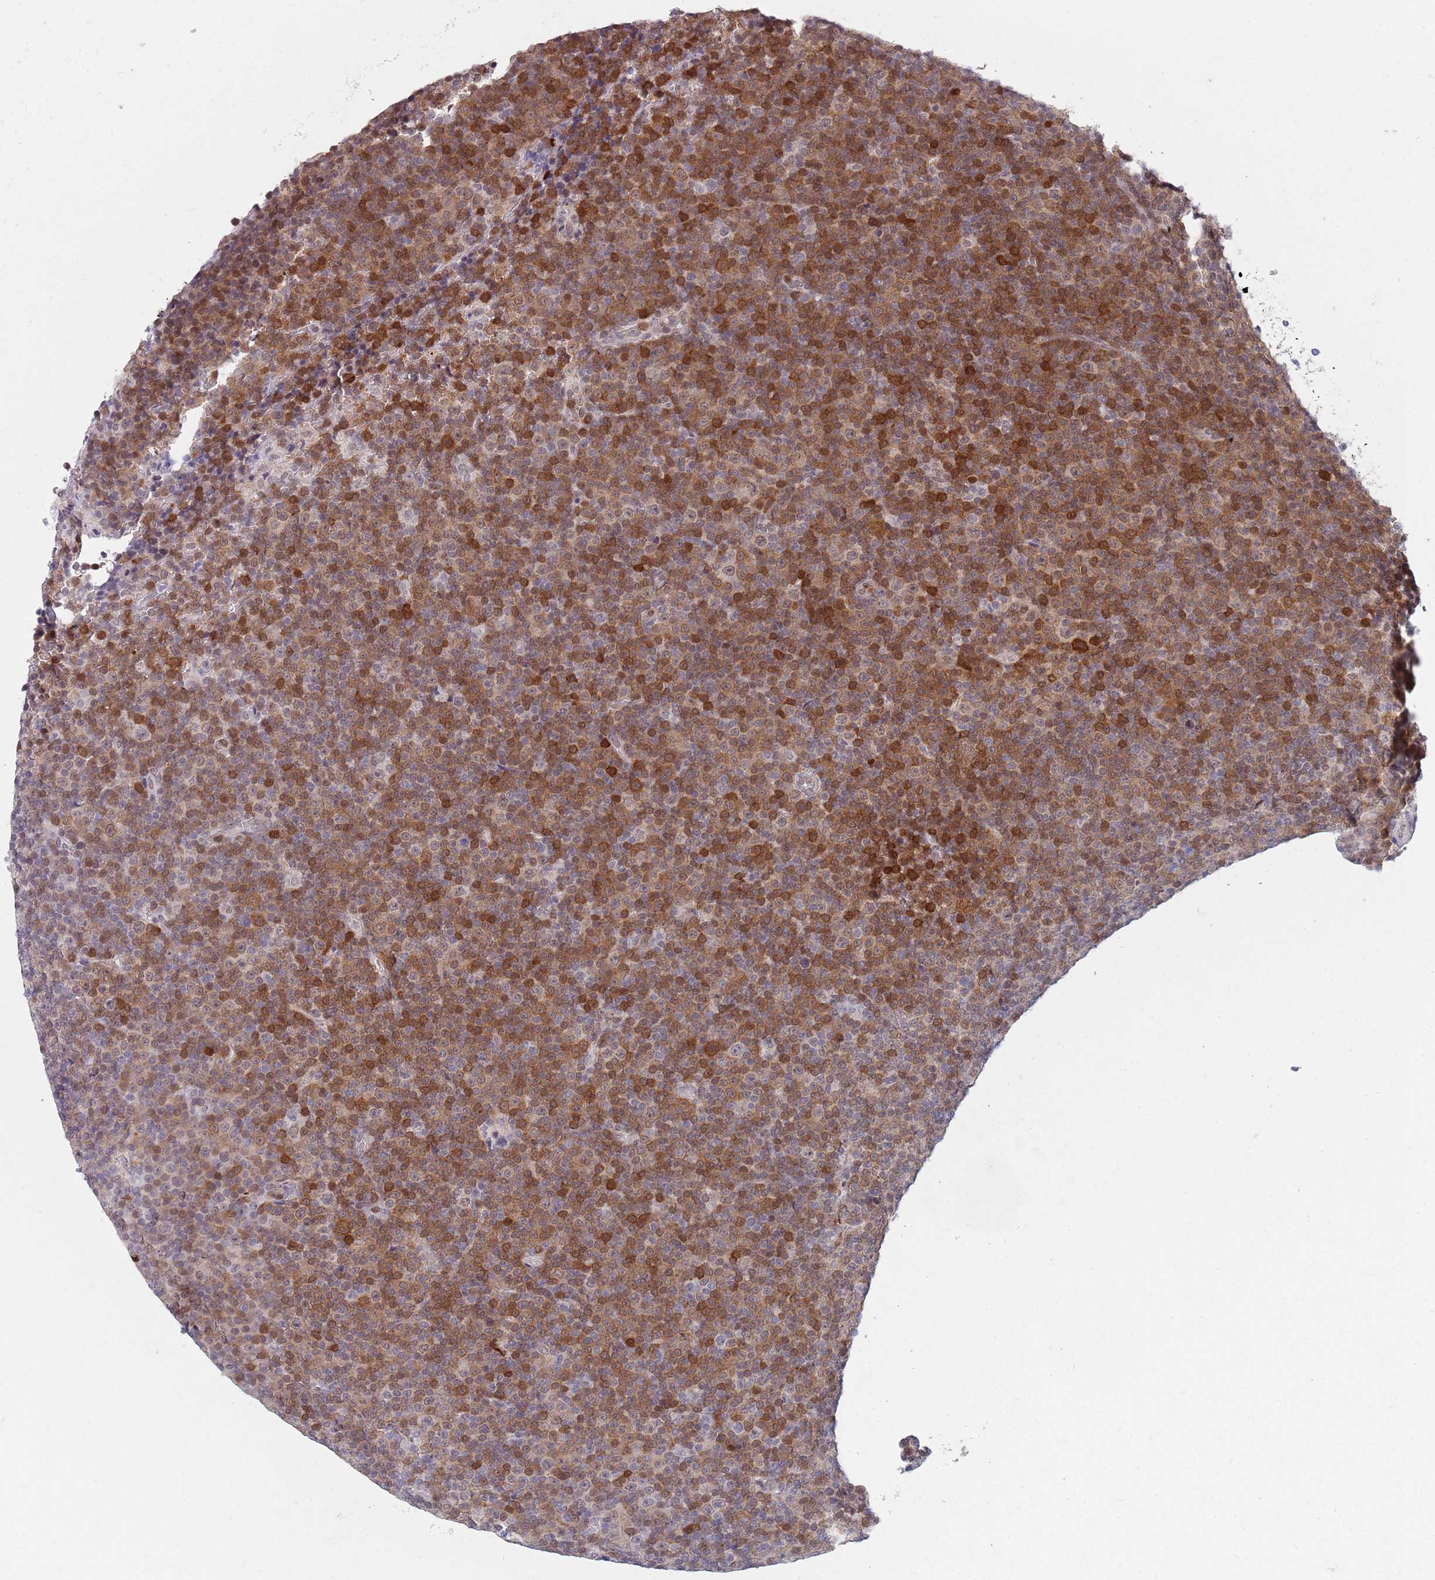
{"staining": {"intensity": "moderate", "quantity": ">75%", "location": "cytoplasmic/membranous"}, "tissue": "lymphoma", "cell_type": "Tumor cells", "image_type": "cancer", "snomed": [{"axis": "morphology", "description": "Malignant lymphoma, non-Hodgkin's type, Low grade"}, {"axis": "topography", "description": "Lymph node"}], "caption": "Malignant lymphoma, non-Hodgkin's type (low-grade) tissue displays moderate cytoplasmic/membranous positivity in approximately >75% of tumor cells, visualized by immunohistochemistry.", "gene": "ZNF574", "patient": {"sex": "female", "age": 67}}